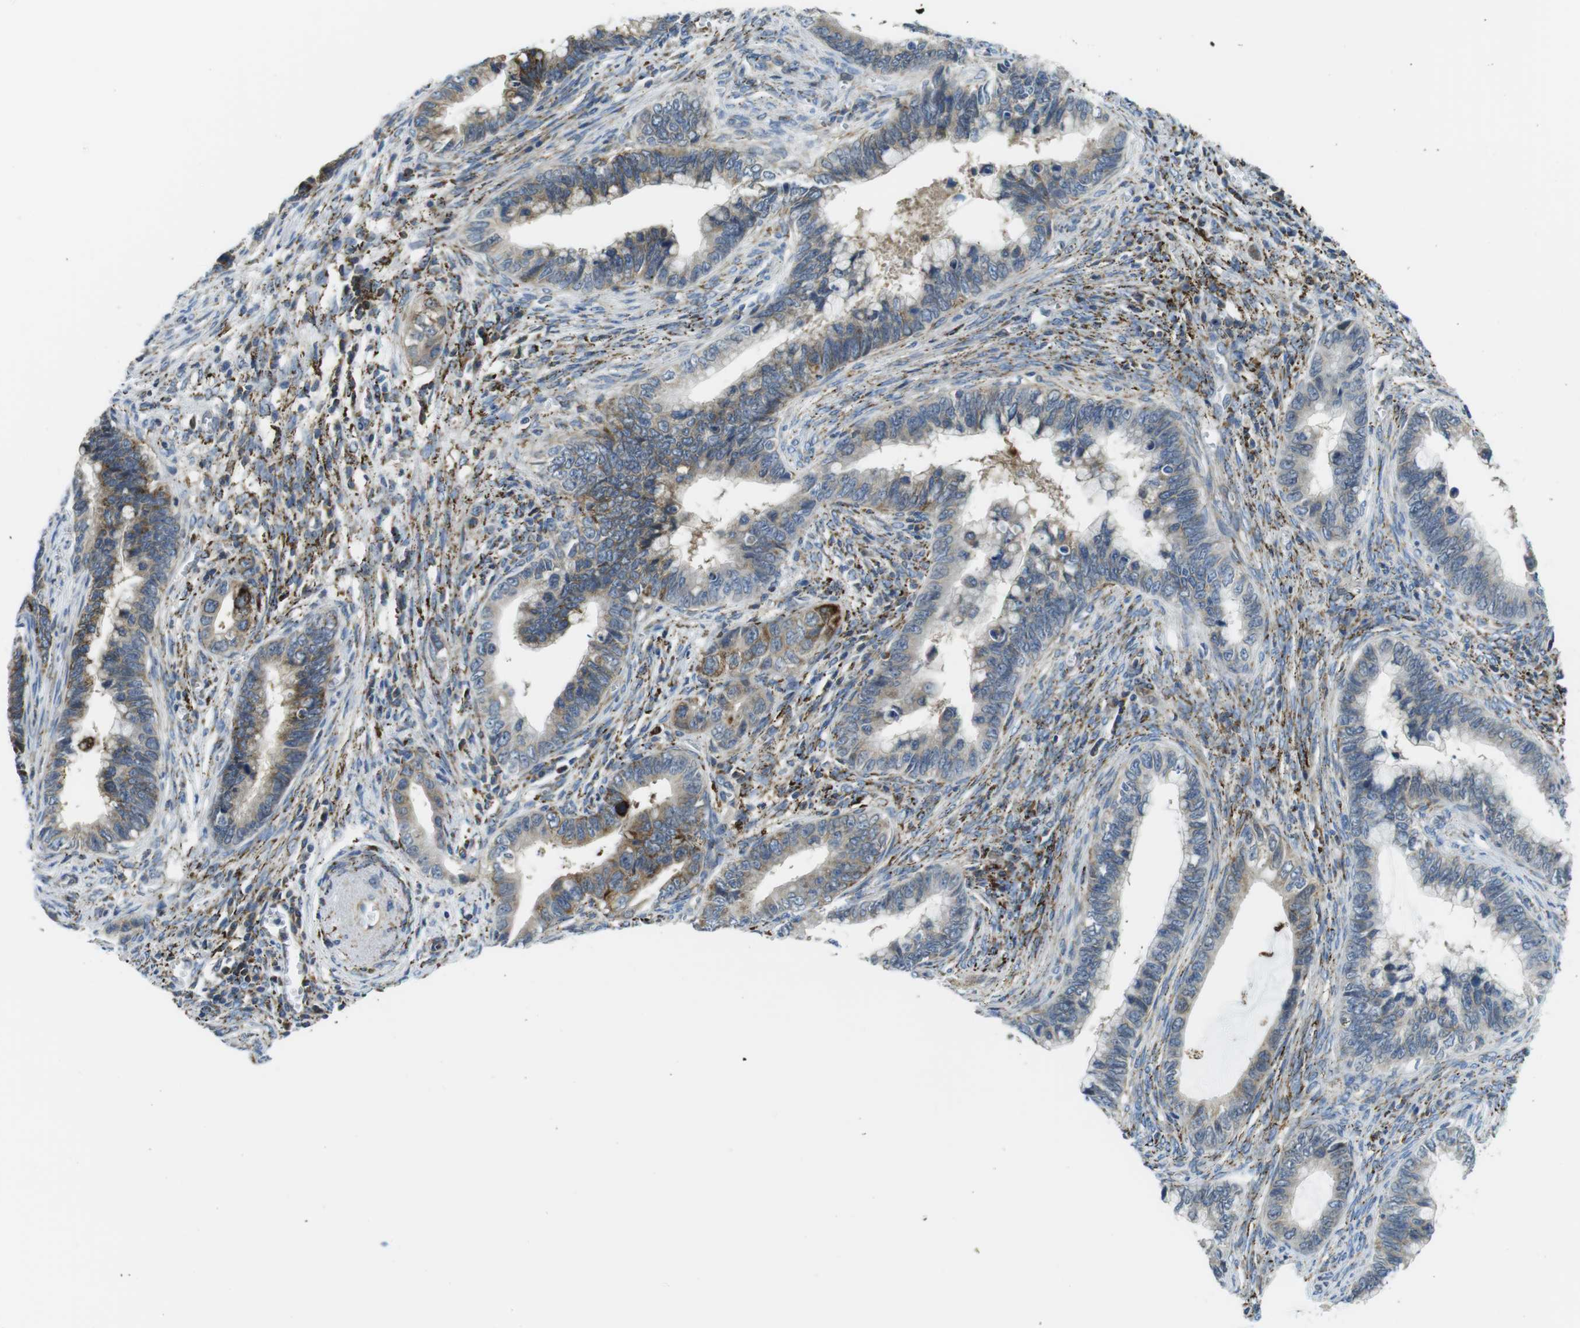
{"staining": {"intensity": "moderate", "quantity": "<25%", "location": "cytoplasmic/membranous"}, "tissue": "cervical cancer", "cell_type": "Tumor cells", "image_type": "cancer", "snomed": [{"axis": "morphology", "description": "Adenocarcinoma, NOS"}, {"axis": "topography", "description": "Cervix"}], "caption": "A low amount of moderate cytoplasmic/membranous staining is seen in about <25% of tumor cells in cervical adenocarcinoma tissue. (DAB = brown stain, brightfield microscopy at high magnification).", "gene": "KCNE3", "patient": {"sex": "female", "age": 44}}